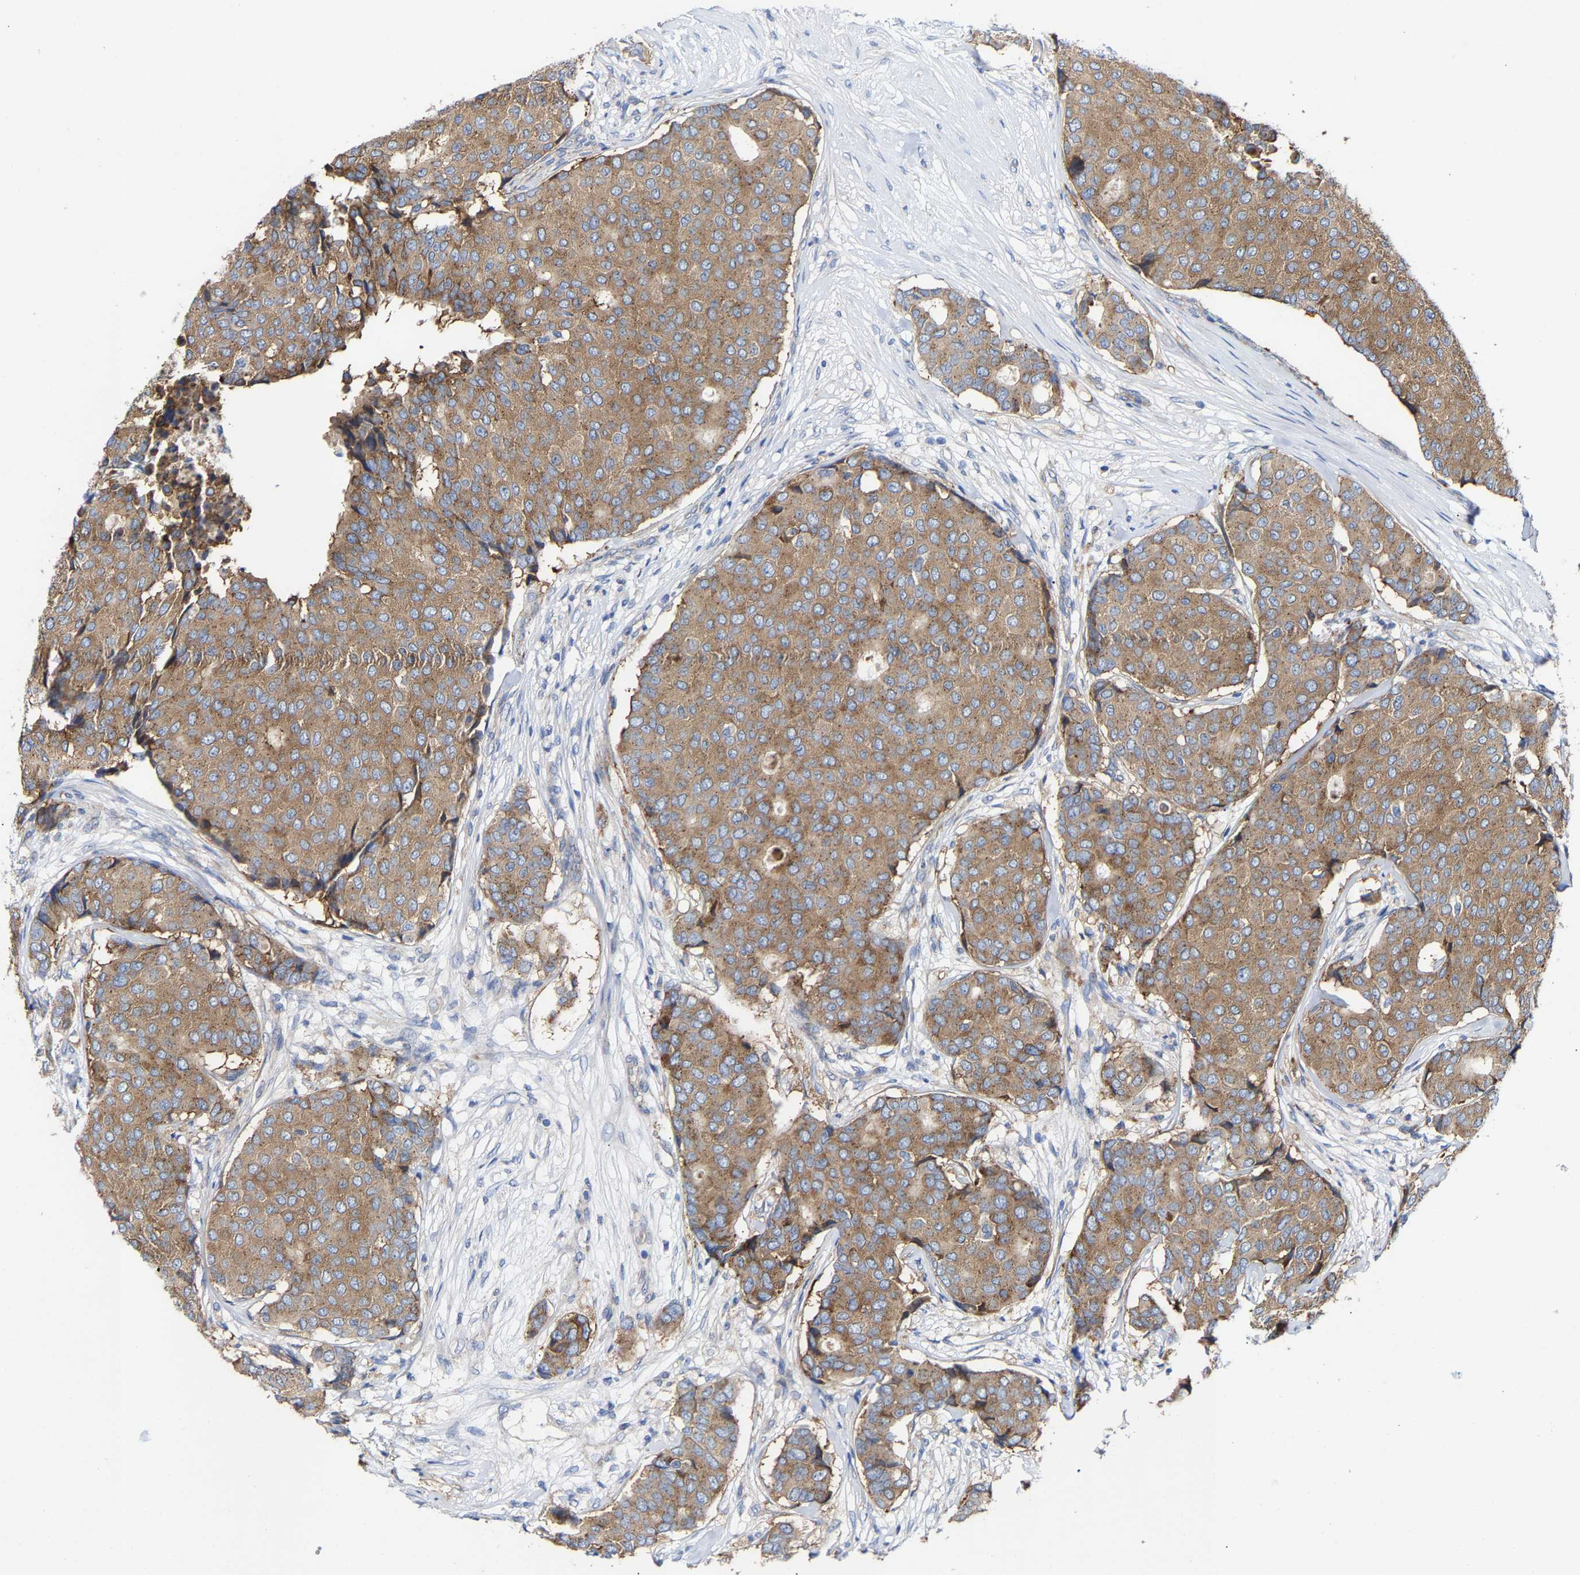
{"staining": {"intensity": "moderate", "quantity": ">75%", "location": "cytoplasmic/membranous"}, "tissue": "breast cancer", "cell_type": "Tumor cells", "image_type": "cancer", "snomed": [{"axis": "morphology", "description": "Duct carcinoma"}, {"axis": "topography", "description": "Breast"}], "caption": "DAB immunohistochemical staining of breast invasive ductal carcinoma demonstrates moderate cytoplasmic/membranous protein expression in approximately >75% of tumor cells. The staining is performed using DAB brown chromogen to label protein expression. The nuclei are counter-stained blue using hematoxylin.", "gene": "PPP1R15A", "patient": {"sex": "female", "age": 75}}